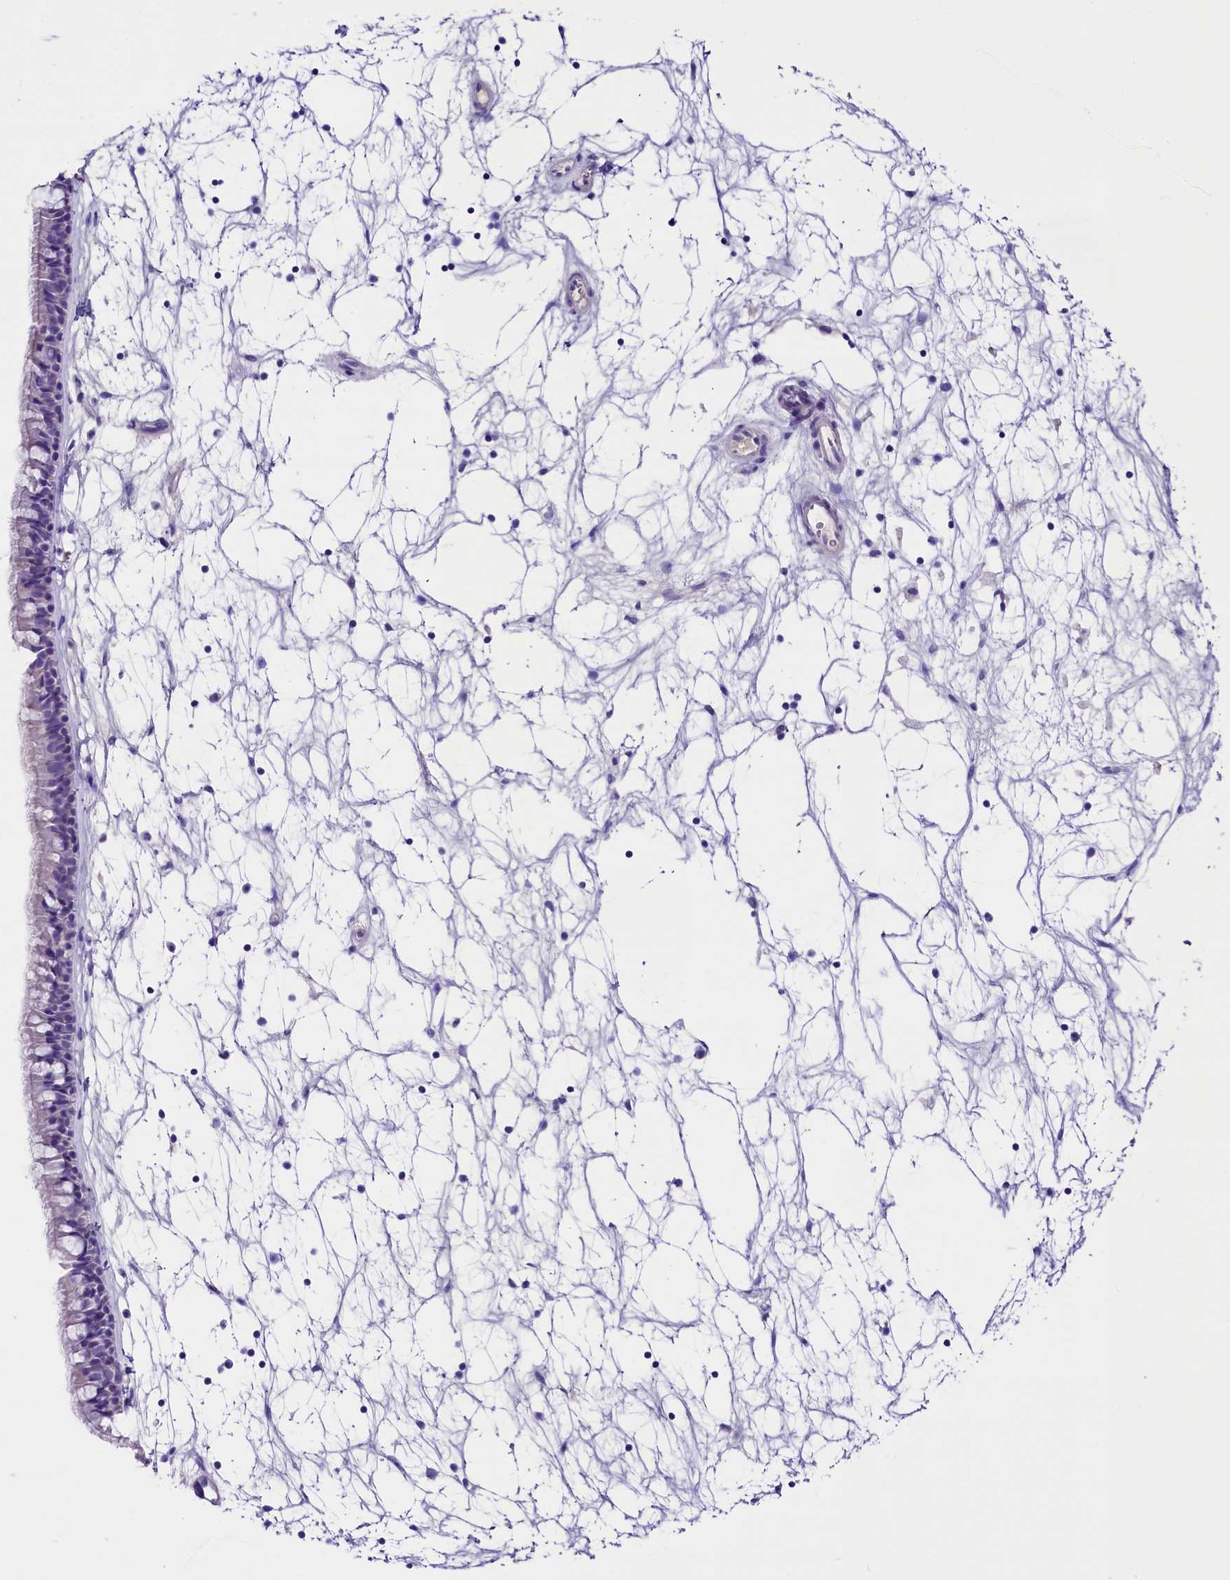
{"staining": {"intensity": "negative", "quantity": "none", "location": "none"}, "tissue": "nasopharynx", "cell_type": "Respiratory epithelial cells", "image_type": "normal", "snomed": [{"axis": "morphology", "description": "Normal tissue, NOS"}, {"axis": "topography", "description": "Nasopharynx"}], "caption": "Respiratory epithelial cells show no significant protein staining in unremarkable nasopharynx. Nuclei are stained in blue.", "gene": "SKIDA1", "patient": {"sex": "male", "age": 64}}